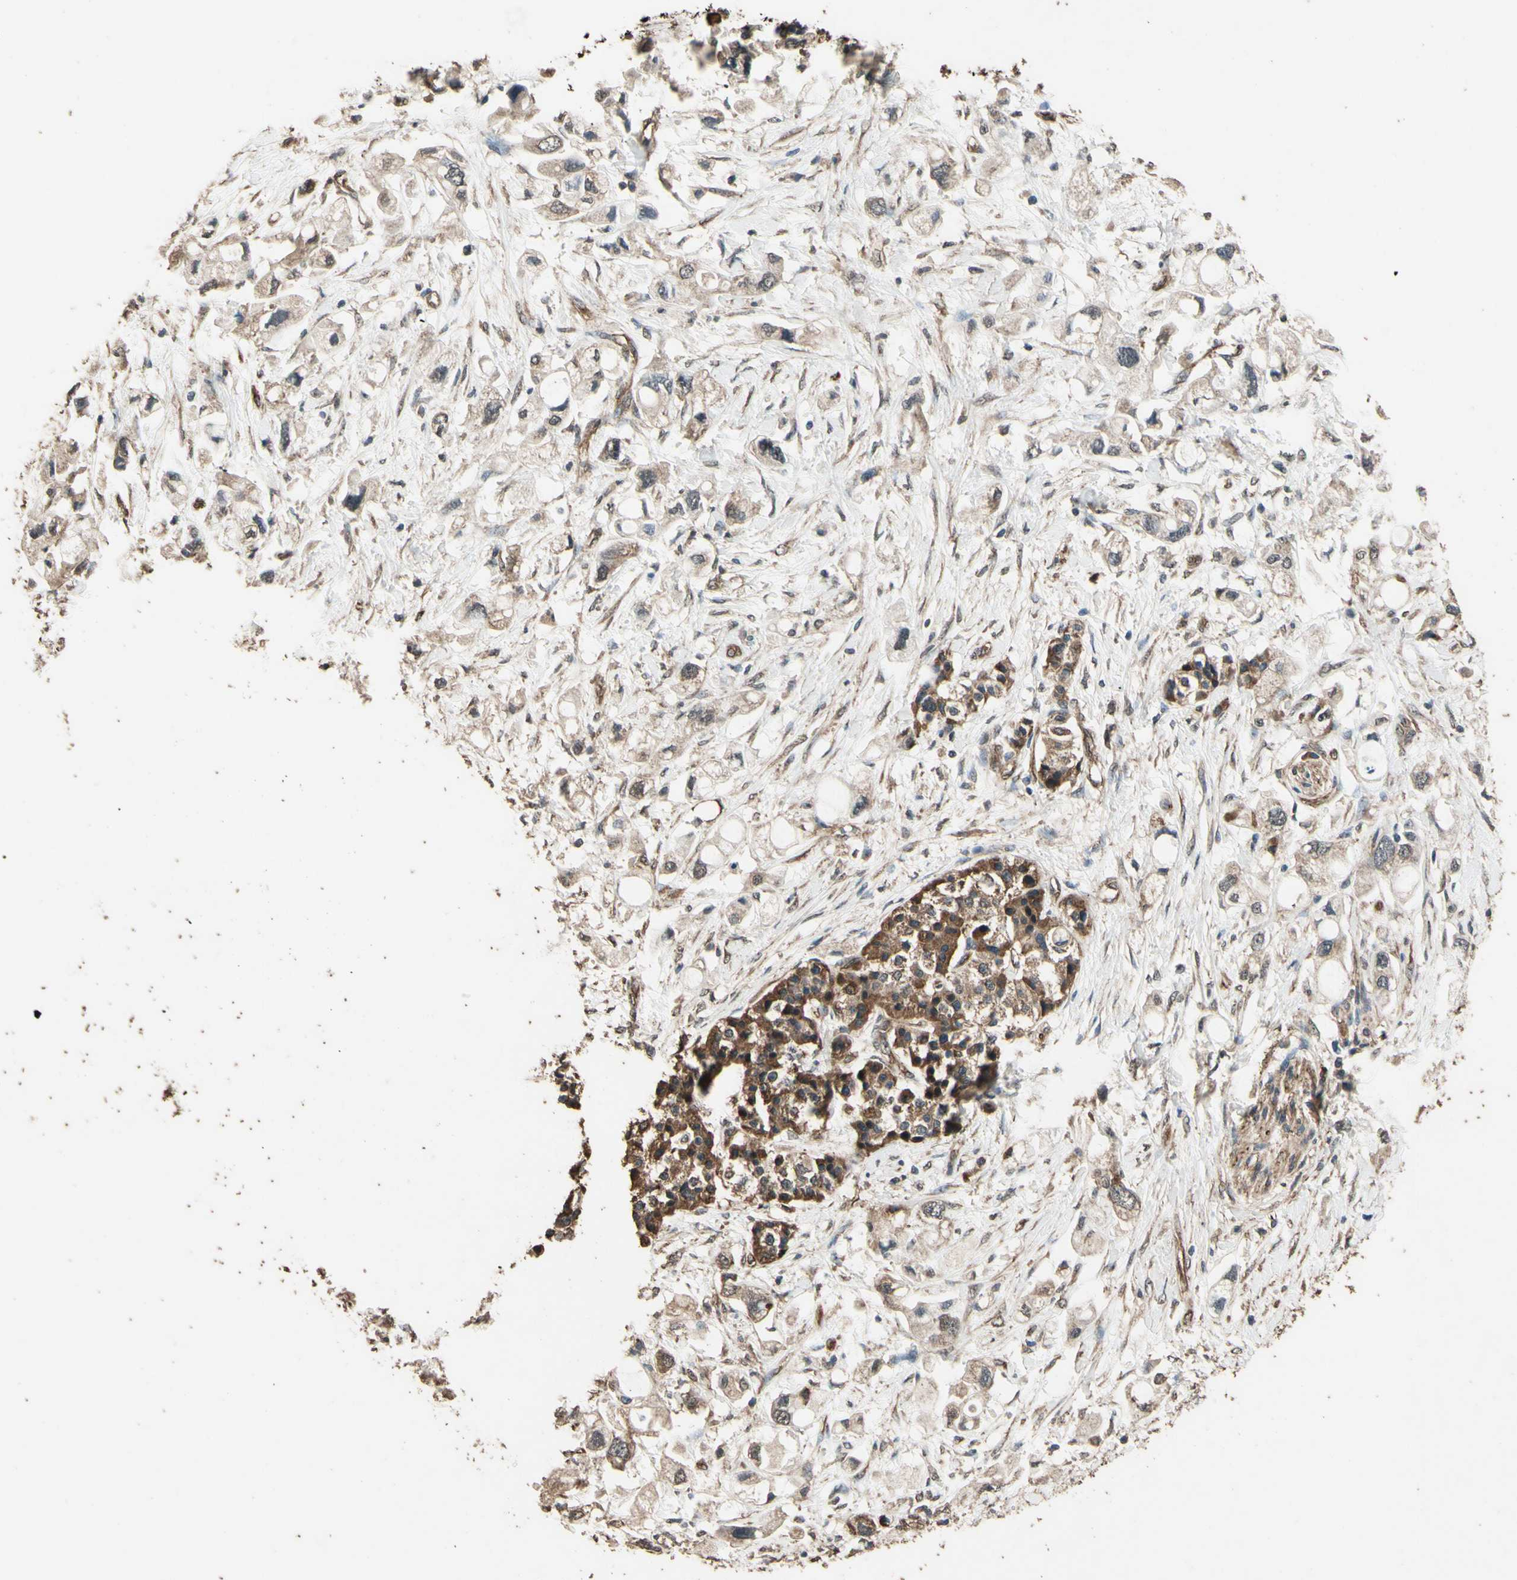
{"staining": {"intensity": "moderate", "quantity": "25%-75%", "location": "cytoplasmic/membranous"}, "tissue": "pancreatic cancer", "cell_type": "Tumor cells", "image_type": "cancer", "snomed": [{"axis": "morphology", "description": "Adenocarcinoma, NOS"}, {"axis": "topography", "description": "Pancreas"}], "caption": "IHC micrograph of neoplastic tissue: adenocarcinoma (pancreatic) stained using immunohistochemistry (IHC) reveals medium levels of moderate protein expression localized specifically in the cytoplasmic/membranous of tumor cells, appearing as a cytoplasmic/membranous brown color.", "gene": "TSPO", "patient": {"sex": "female", "age": 56}}